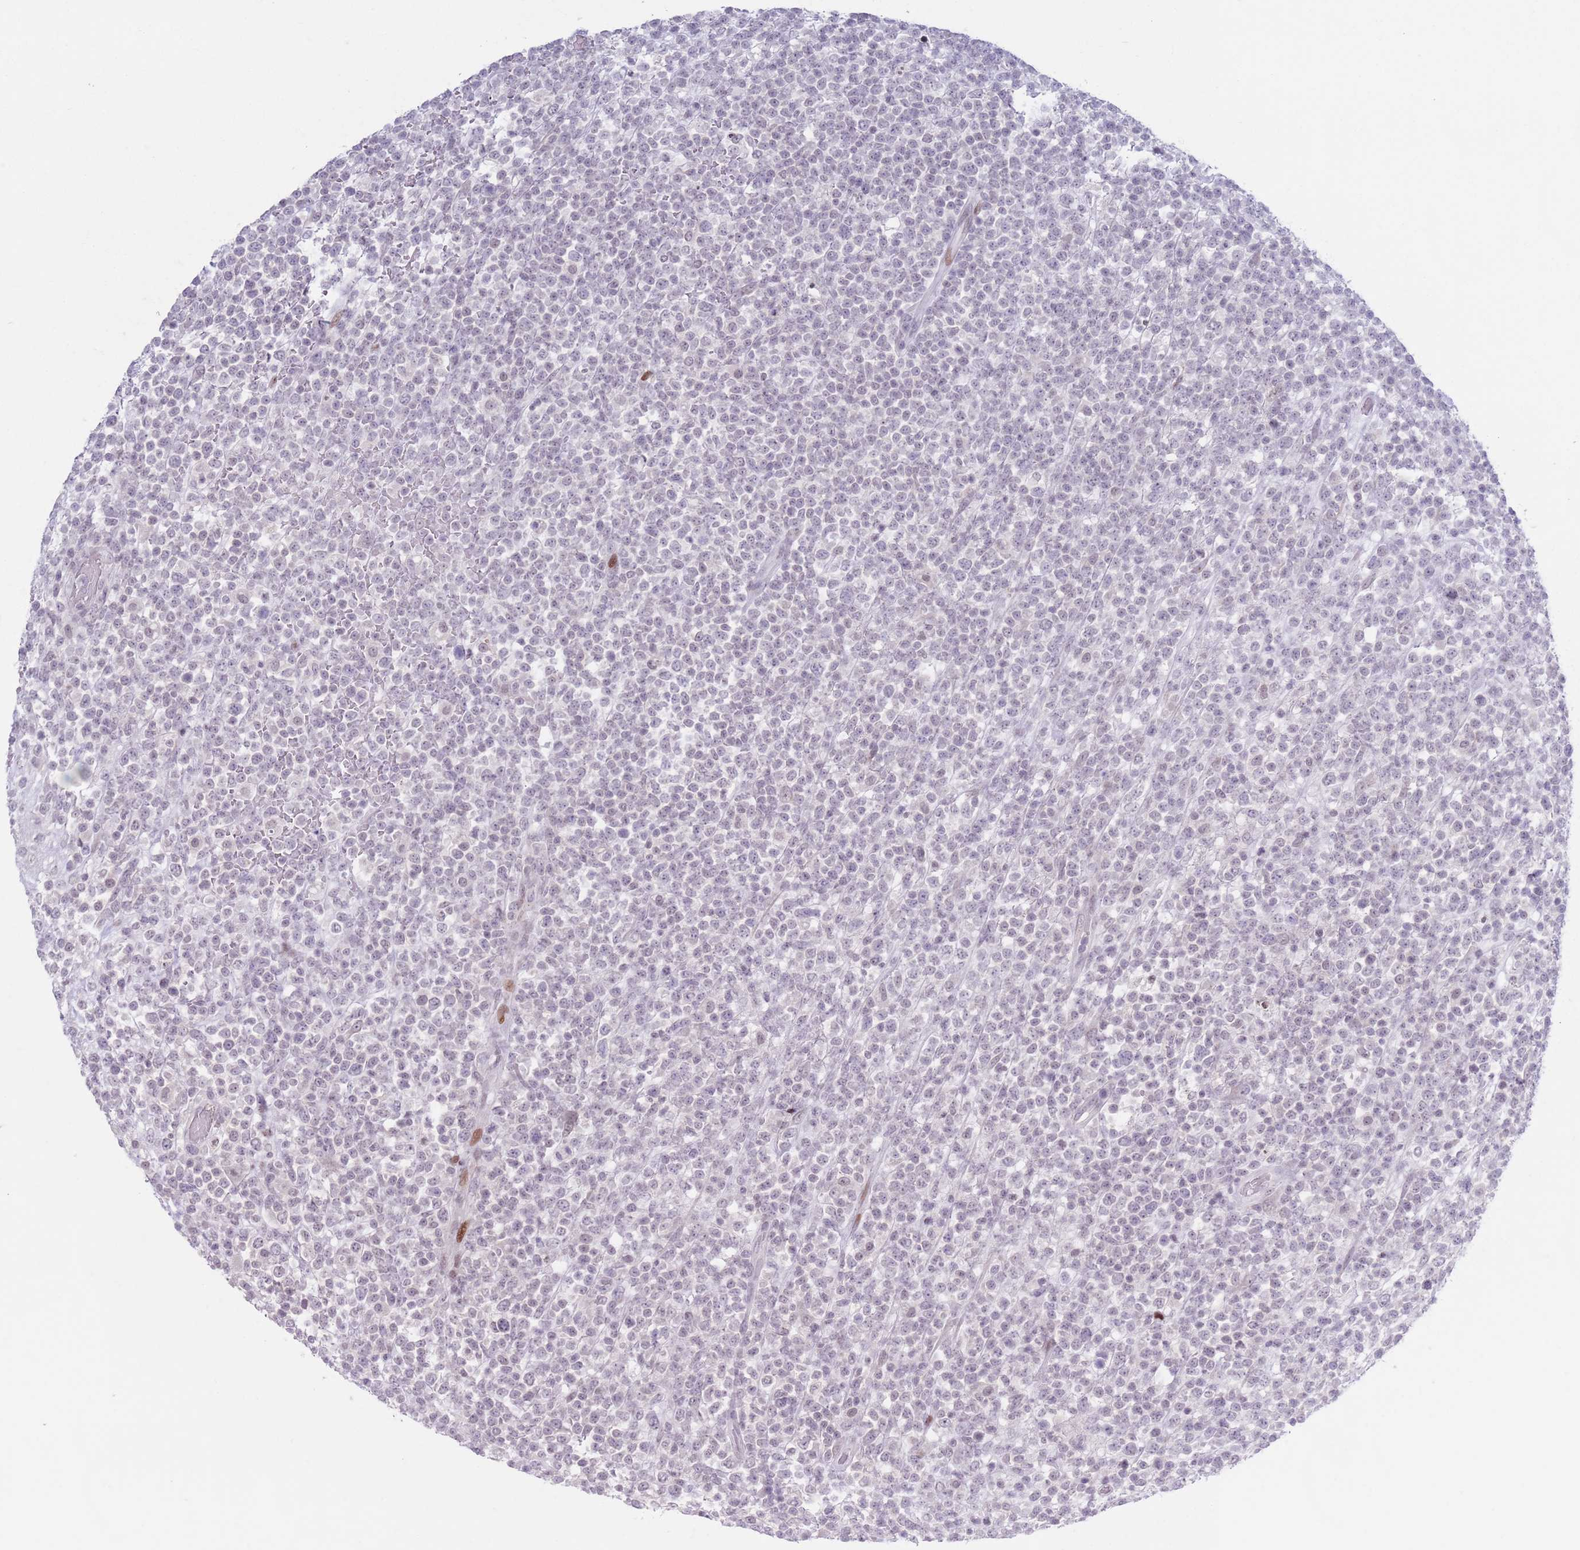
{"staining": {"intensity": "negative", "quantity": "none", "location": "none"}, "tissue": "lymphoma", "cell_type": "Tumor cells", "image_type": "cancer", "snomed": [{"axis": "morphology", "description": "Malignant lymphoma, non-Hodgkin's type, High grade"}, {"axis": "topography", "description": "Colon"}], "caption": "This is an IHC image of human lymphoma. There is no staining in tumor cells.", "gene": "MFSD10", "patient": {"sex": "female", "age": 53}}